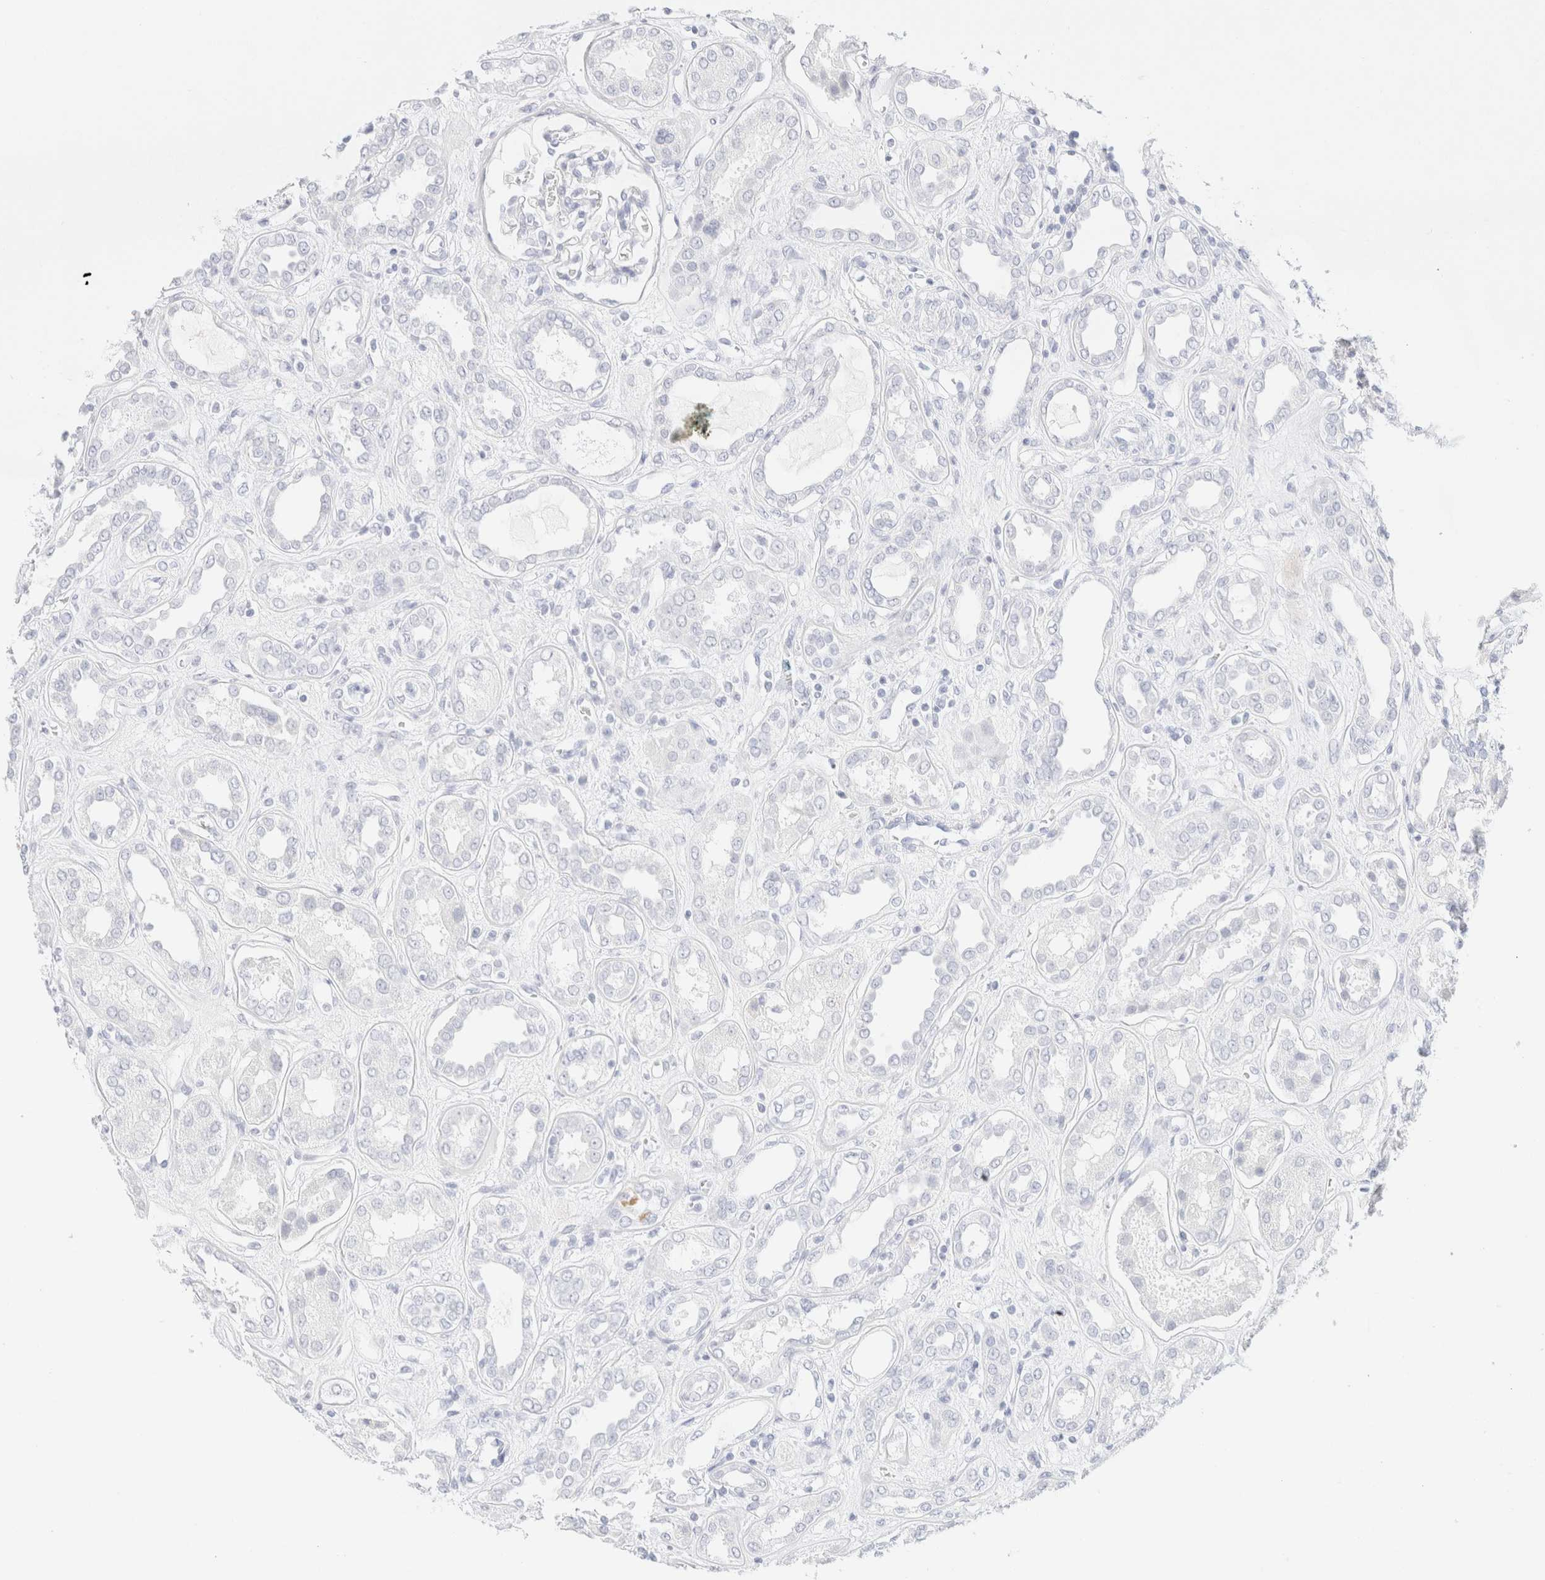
{"staining": {"intensity": "negative", "quantity": "none", "location": "none"}, "tissue": "kidney", "cell_type": "Cells in glomeruli", "image_type": "normal", "snomed": [{"axis": "morphology", "description": "Normal tissue, NOS"}, {"axis": "topography", "description": "Kidney"}], "caption": "Micrograph shows no significant protein expression in cells in glomeruli of unremarkable kidney. The staining was performed using DAB (3,3'-diaminobenzidine) to visualize the protein expression in brown, while the nuclei were stained in blue with hematoxylin (Magnification: 20x).", "gene": "KRT15", "patient": {"sex": "male", "age": 59}}